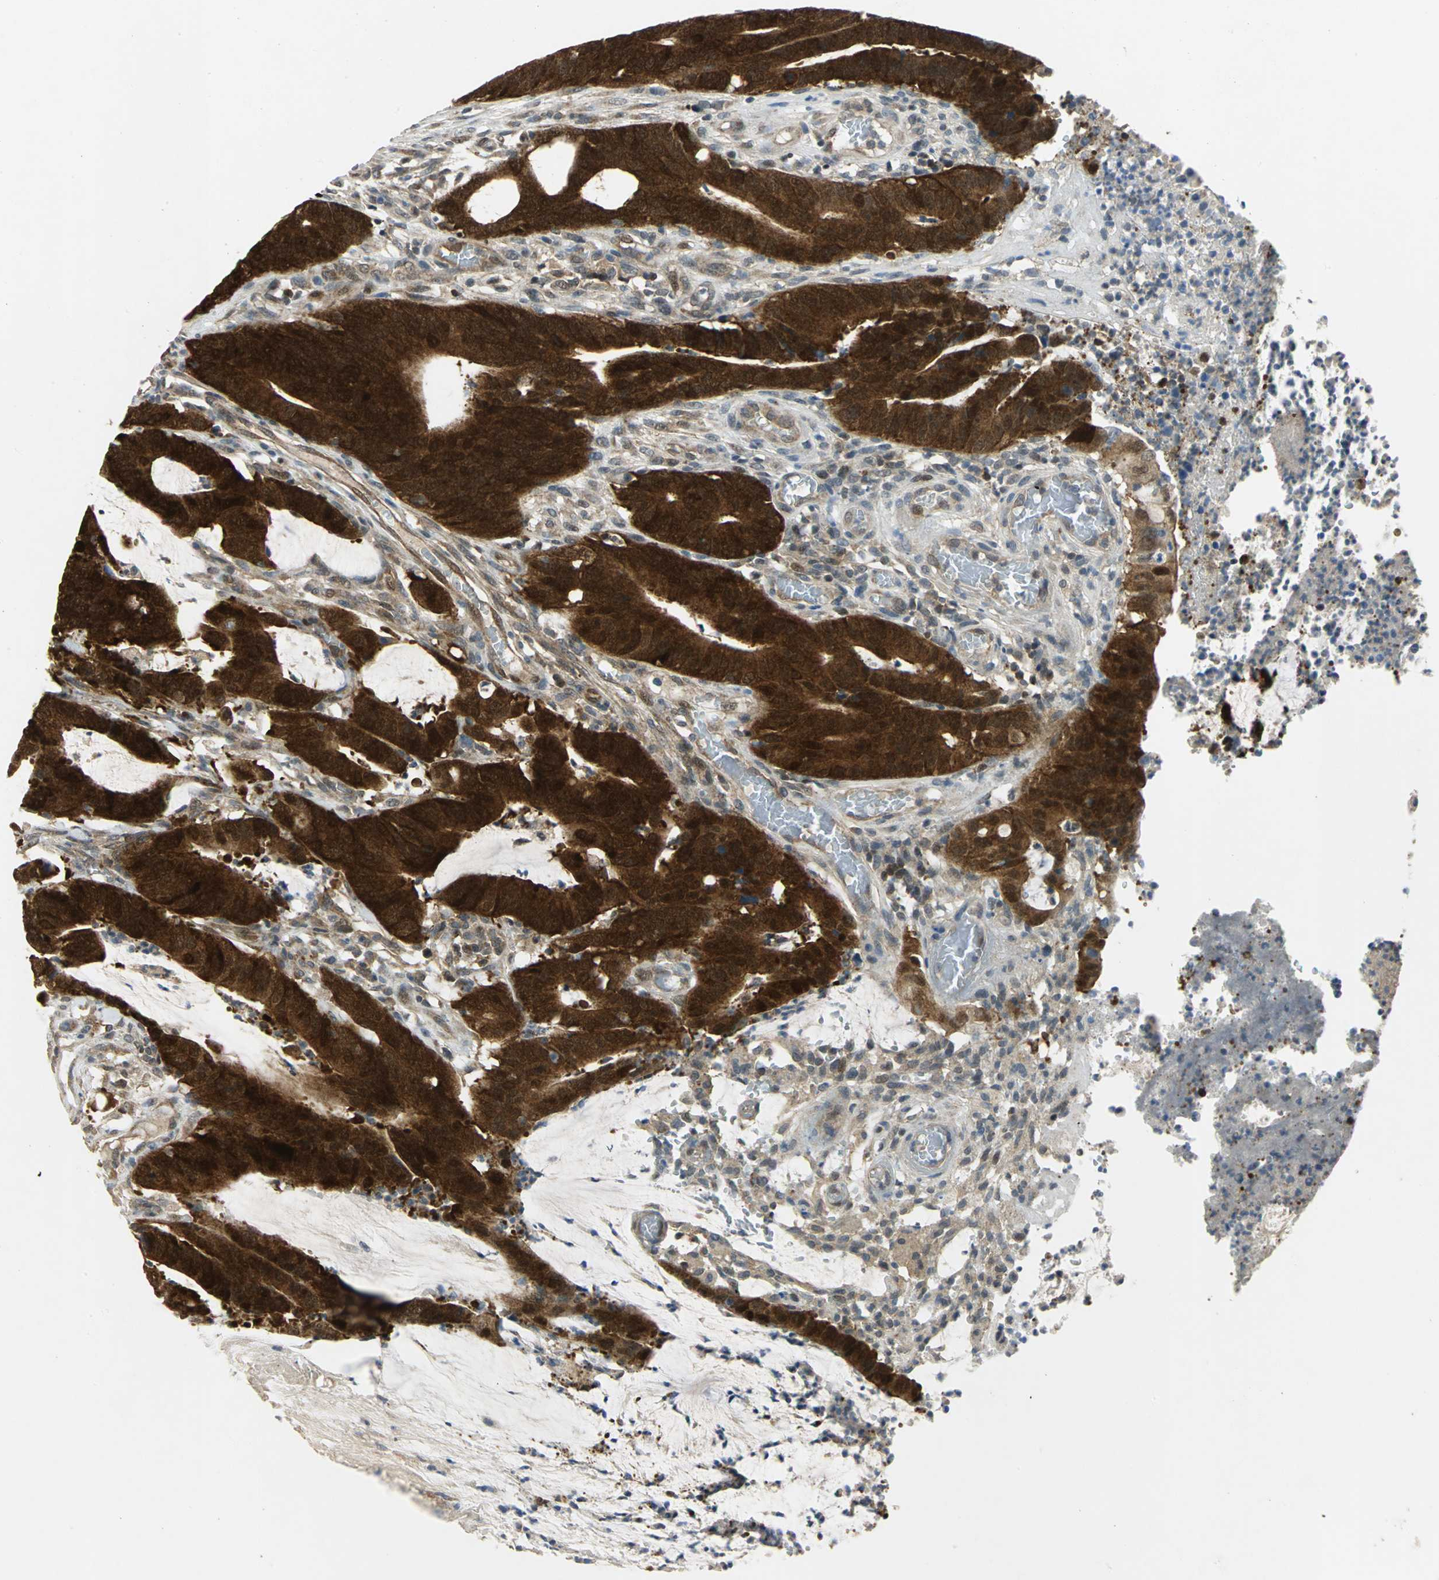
{"staining": {"intensity": "strong", "quantity": ">75%", "location": "cytoplasmic/membranous,nuclear"}, "tissue": "colorectal cancer", "cell_type": "Tumor cells", "image_type": "cancer", "snomed": [{"axis": "morphology", "description": "Adenocarcinoma, NOS"}, {"axis": "topography", "description": "Rectum"}], "caption": "Immunohistochemical staining of human colorectal adenocarcinoma displays high levels of strong cytoplasmic/membranous and nuclear protein staining in approximately >75% of tumor cells. (IHC, brightfield microscopy, high magnification).", "gene": "PPIA", "patient": {"sex": "female", "age": 66}}